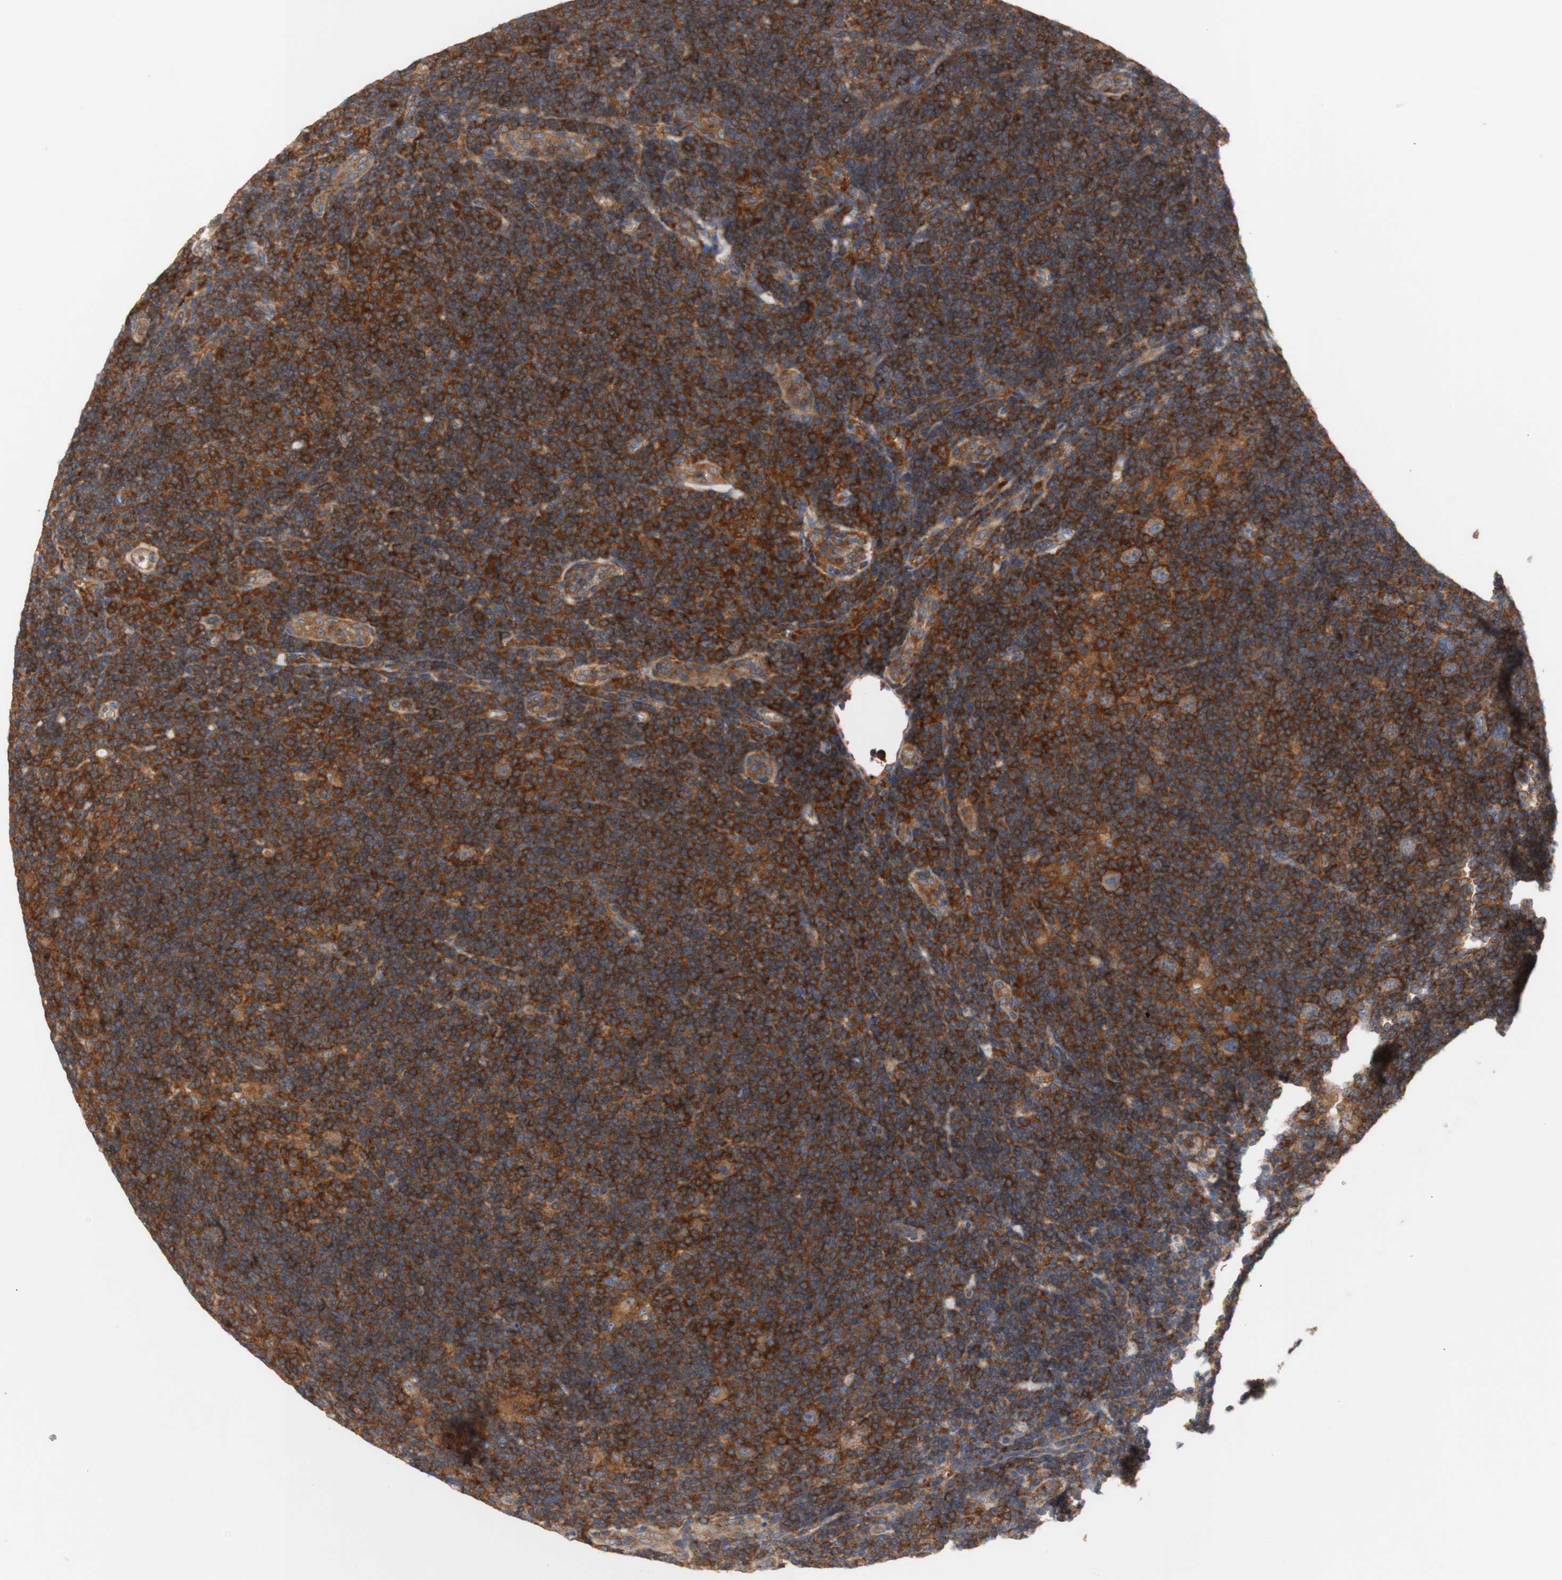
{"staining": {"intensity": "moderate", "quantity": ">75%", "location": "cytoplasmic/membranous"}, "tissue": "lymphoma", "cell_type": "Tumor cells", "image_type": "cancer", "snomed": [{"axis": "morphology", "description": "Hodgkin's disease, NOS"}, {"axis": "topography", "description": "Lymph node"}], "caption": "High-power microscopy captured an IHC histopathology image of Hodgkin's disease, revealing moderate cytoplasmic/membranous positivity in approximately >75% of tumor cells.", "gene": "IKBKG", "patient": {"sex": "female", "age": 57}}